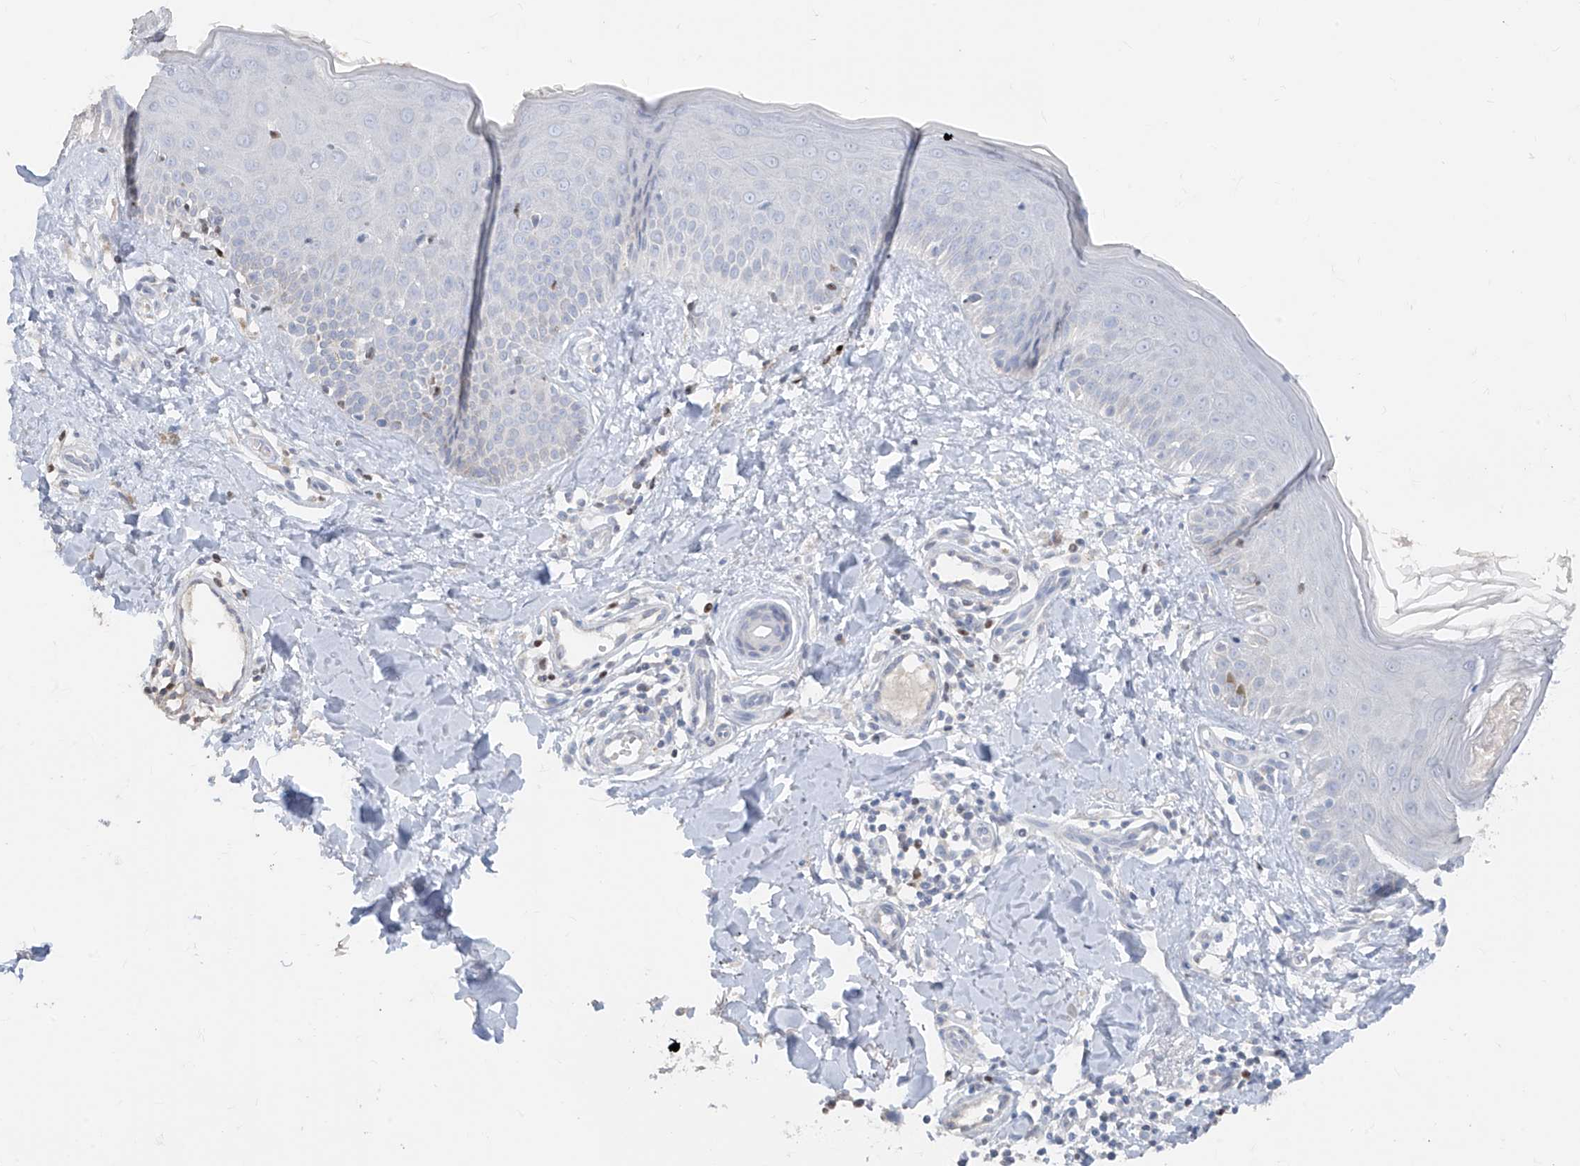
{"staining": {"intensity": "negative", "quantity": "none", "location": "none"}, "tissue": "skin", "cell_type": "Fibroblasts", "image_type": "normal", "snomed": [{"axis": "morphology", "description": "Normal tissue, NOS"}, {"axis": "topography", "description": "Skin"}], "caption": "Fibroblasts are negative for brown protein staining in unremarkable skin. Nuclei are stained in blue.", "gene": "TBX21", "patient": {"sex": "male", "age": 52}}